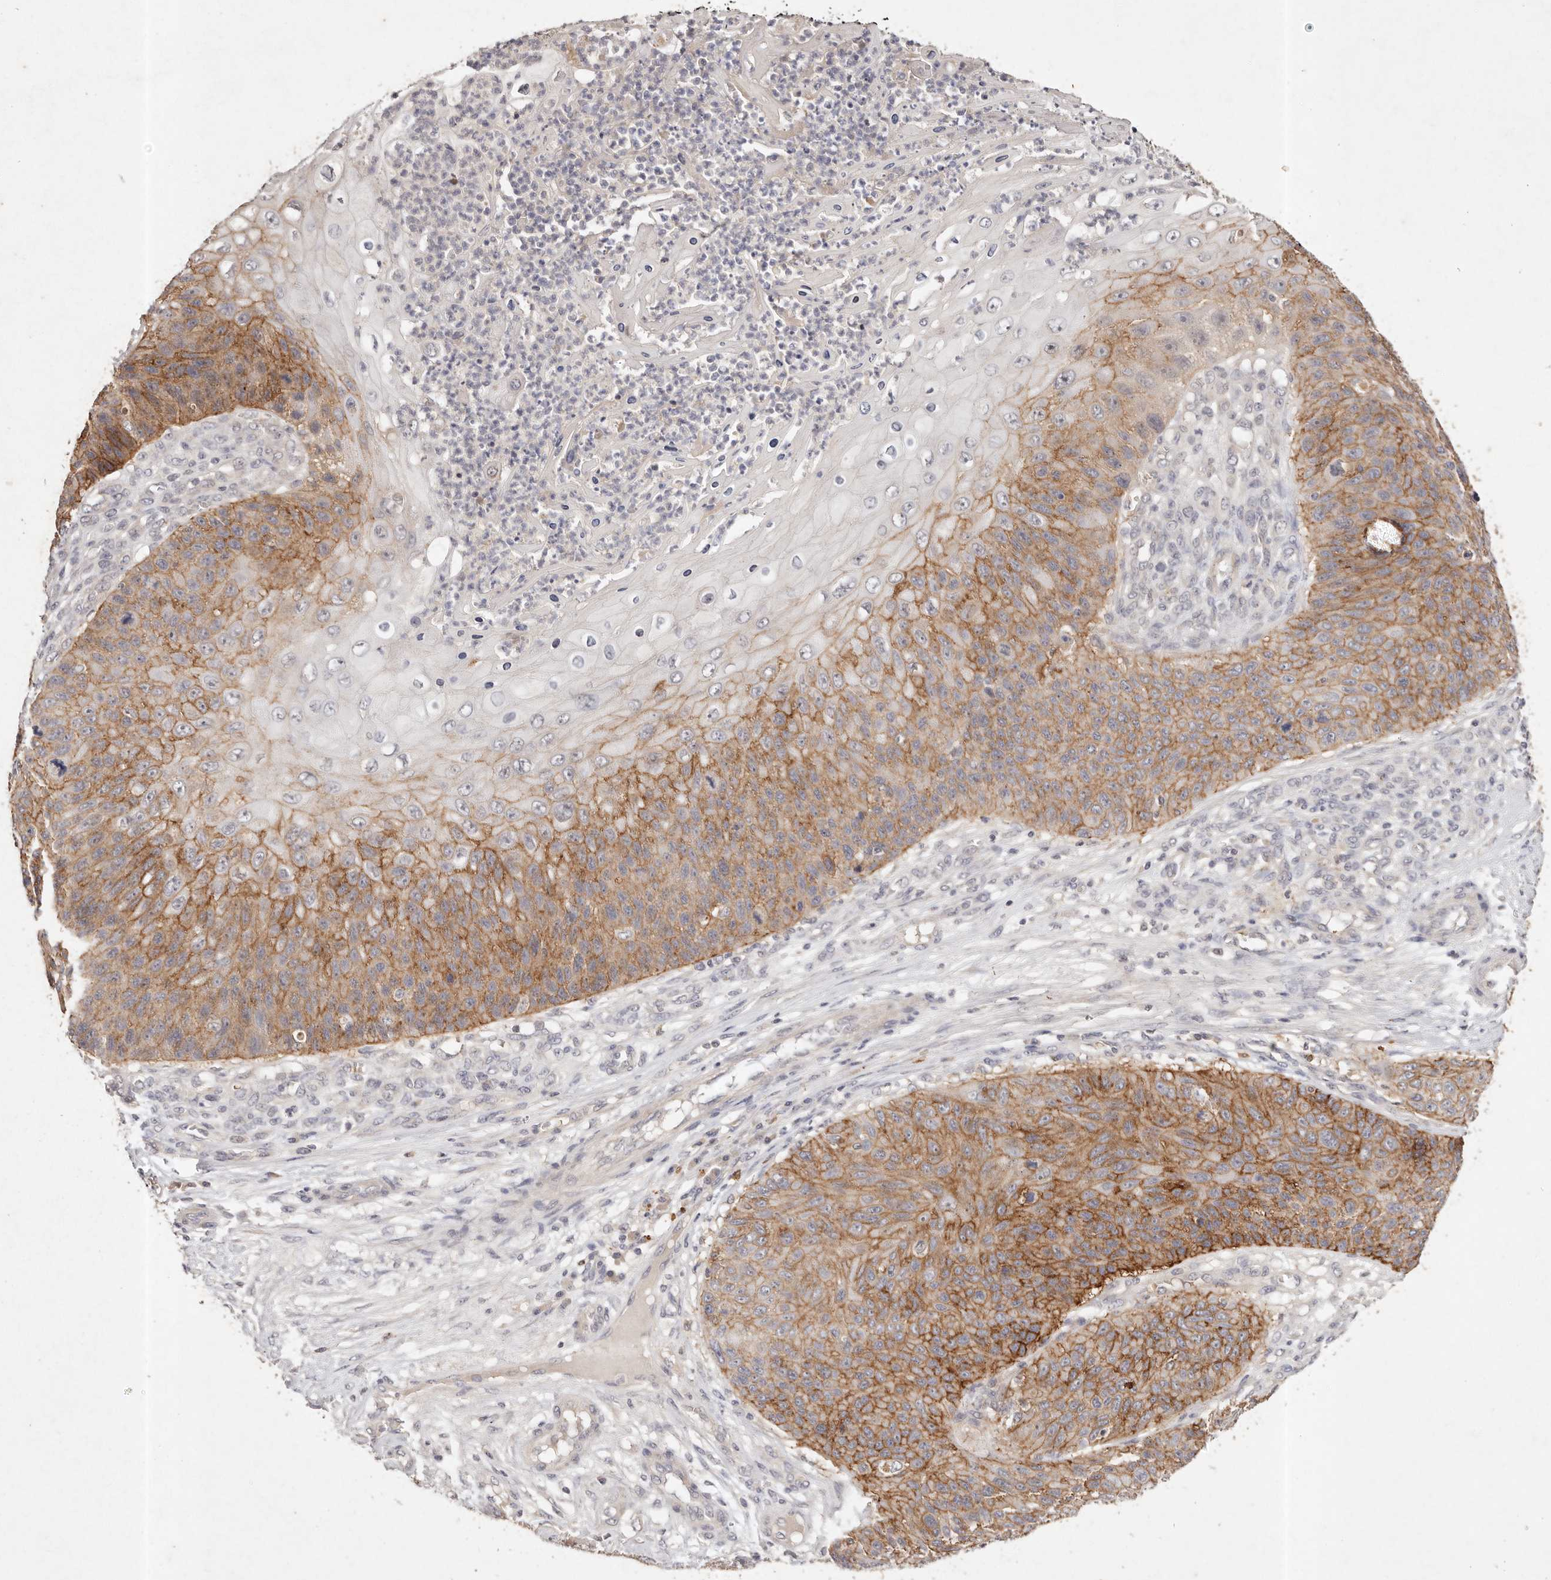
{"staining": {"intensity": "moderate", "quantity": "25%-75%", "location": "cytoplasmic/membranous"}, "tissue": "skin cancer", "cell_type": "Tumor cells", "image_type": "cancer", "snomed": [{"axis": "morphology", "description": "Squamous cell carcinoma, NOS"}, {"axis": "topography", "description": "Skin"}], "caption": "High-power microscopy captured an immunohistochemistry (IHC) image of skin cancer, revealing moderate cytoplasmic/membranous positivity in approximately 25%-75% of tumor cells.", "gene": "CXADR", "patient": {"sex": "female", "age": 88}}